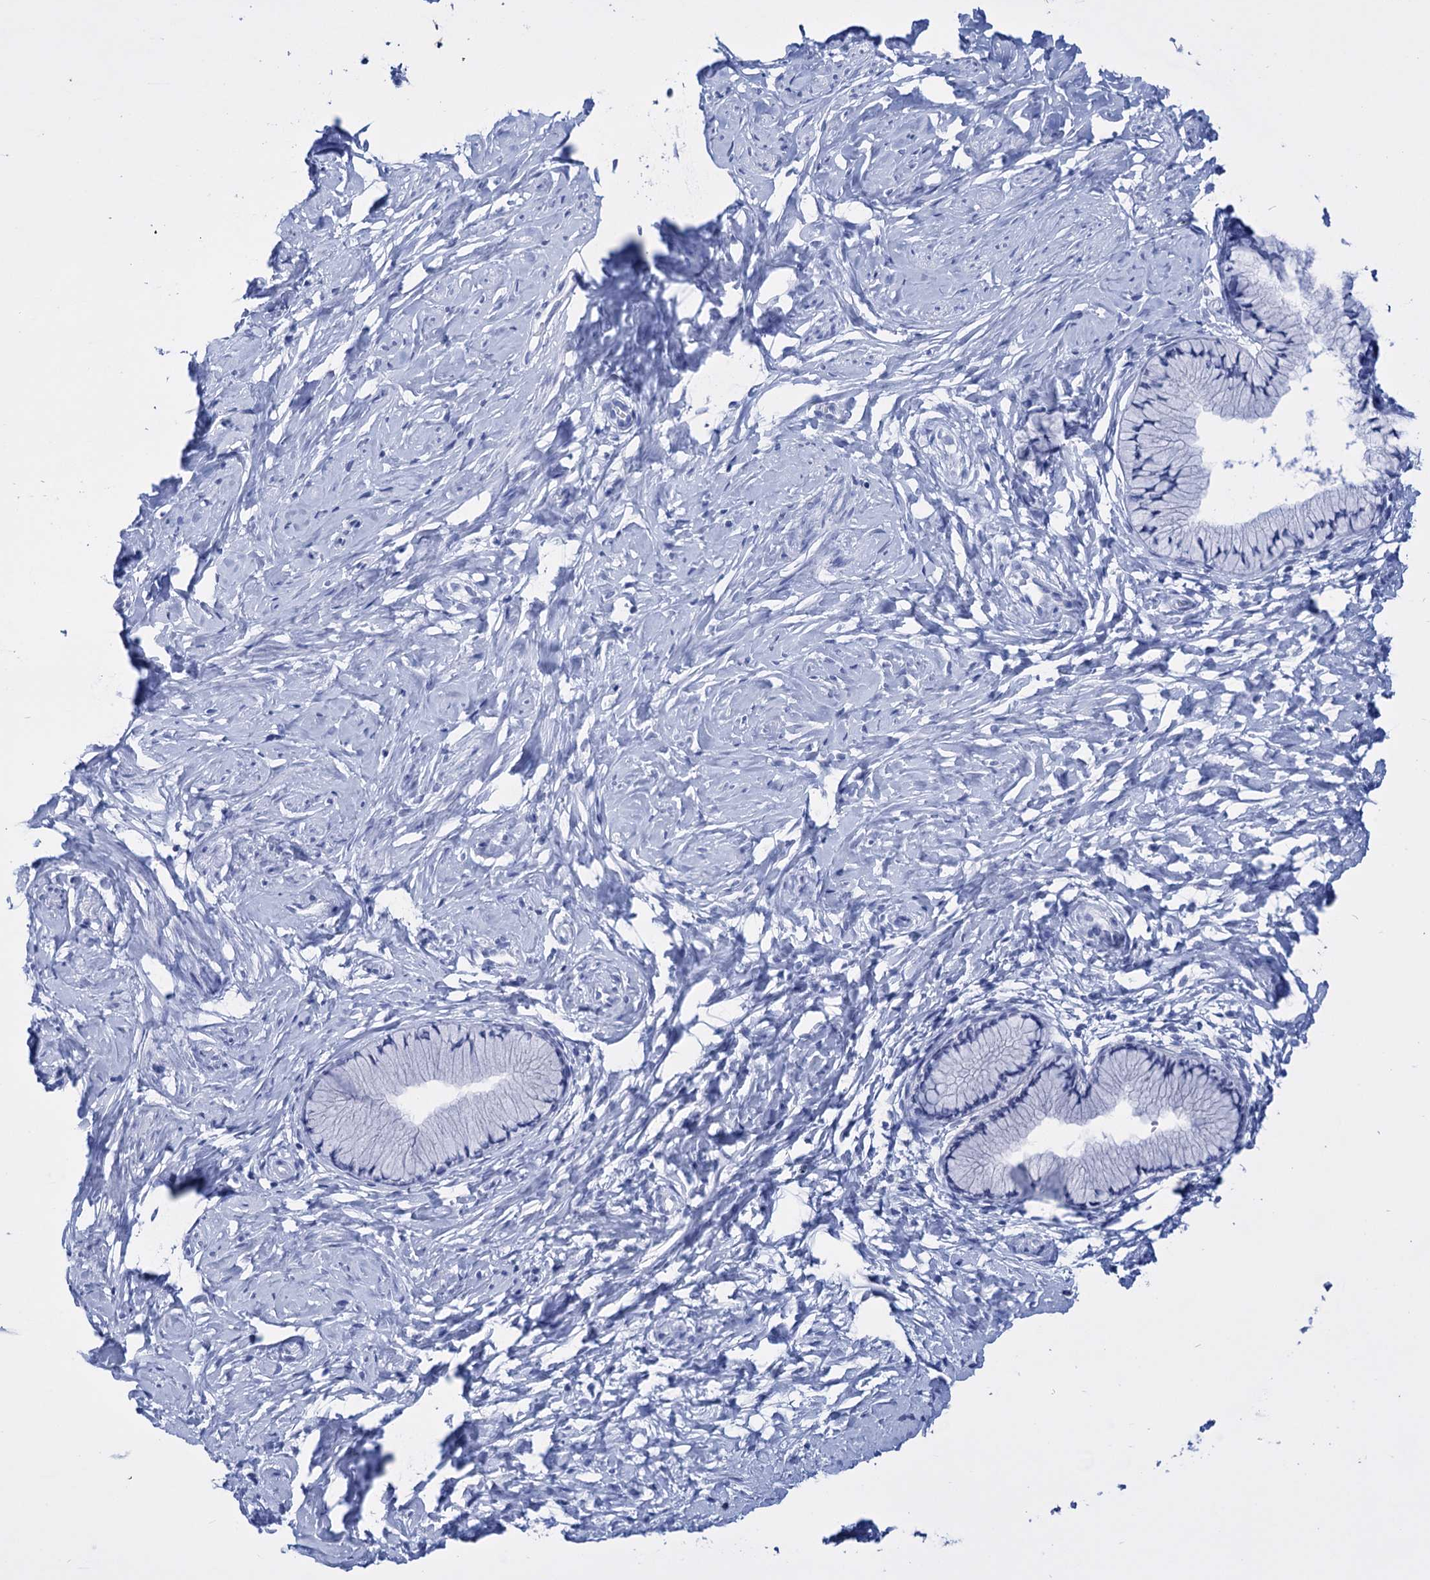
{"staining": {"intensity": "negative", "quantity": "none", "location": "none"}, "tissue": "cervix", "cell_type": "Glandular cells", "image_type": "normal", "snomed": [{"axis": "morphology", "description": "Normal tissue, NOS"}, {"axis": "topography", "description": "Cervix"}], "caption": "Protein analysis of normal cervix shows no significant staining in glandular cells. Nuclei are stained in blue.", "gene": "FBXW12", "patient": {"sex": "female", "age": 33}}